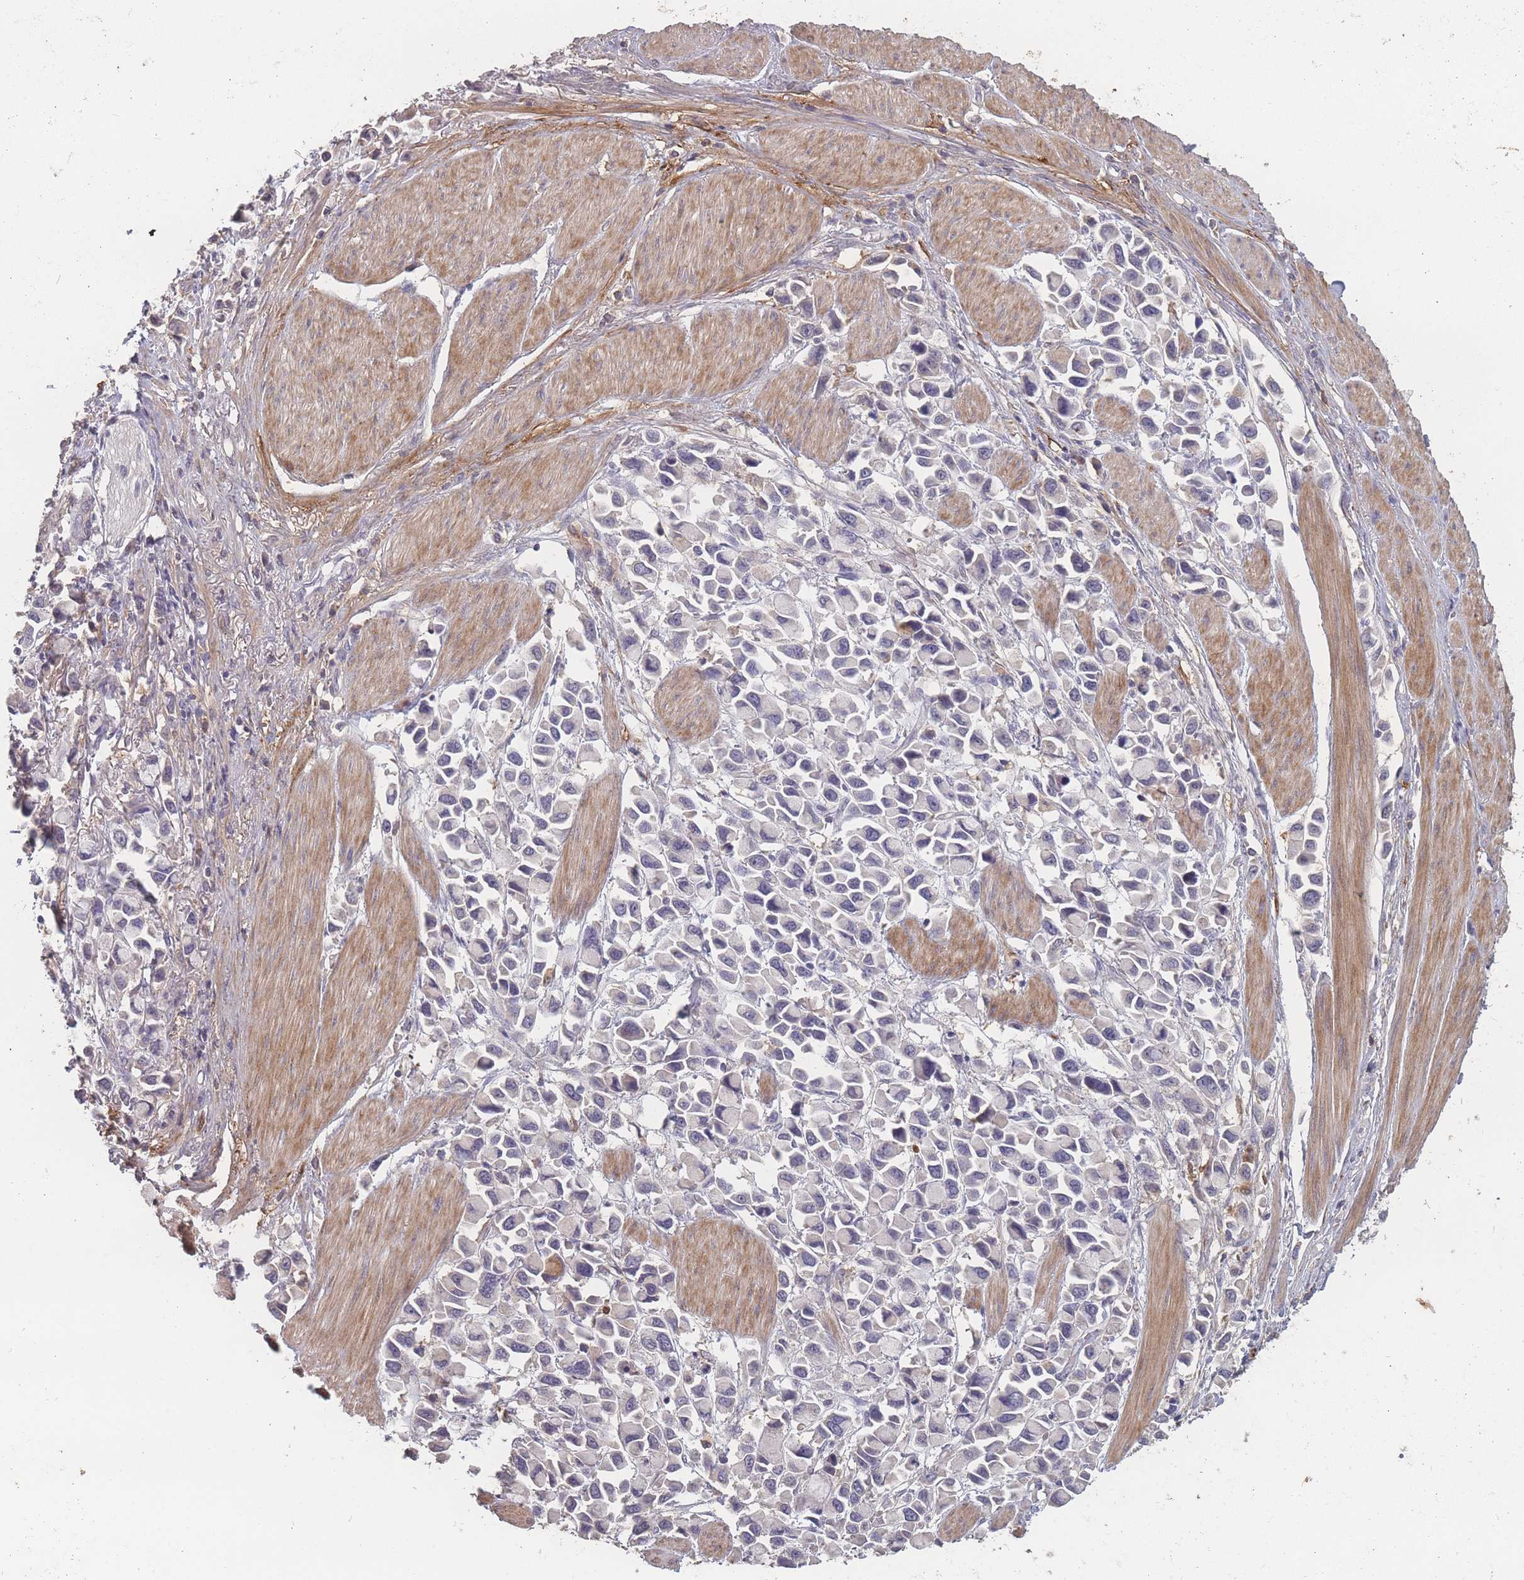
{"staining": {"intensity": "negative", "quantity": "none", "location": "none"}, "tissue": "stomach cancer", "cell_type": "Tumor cells", "image_type": "cancer", "snomed": [{"axis": "morphology", "description": "Adenocarcinoma, NOS"}, {"axis": "topography", "description": "Stomach"}], "caption": "Tumor cells are negative for brown protein staining in adenocarcinoma (stomach). (DAB (3,3'-diaminobenzidine) IHC with hematoxylin counter stain).", "gene": "BST1", "patient": {"sex": "female", "age": 81}}